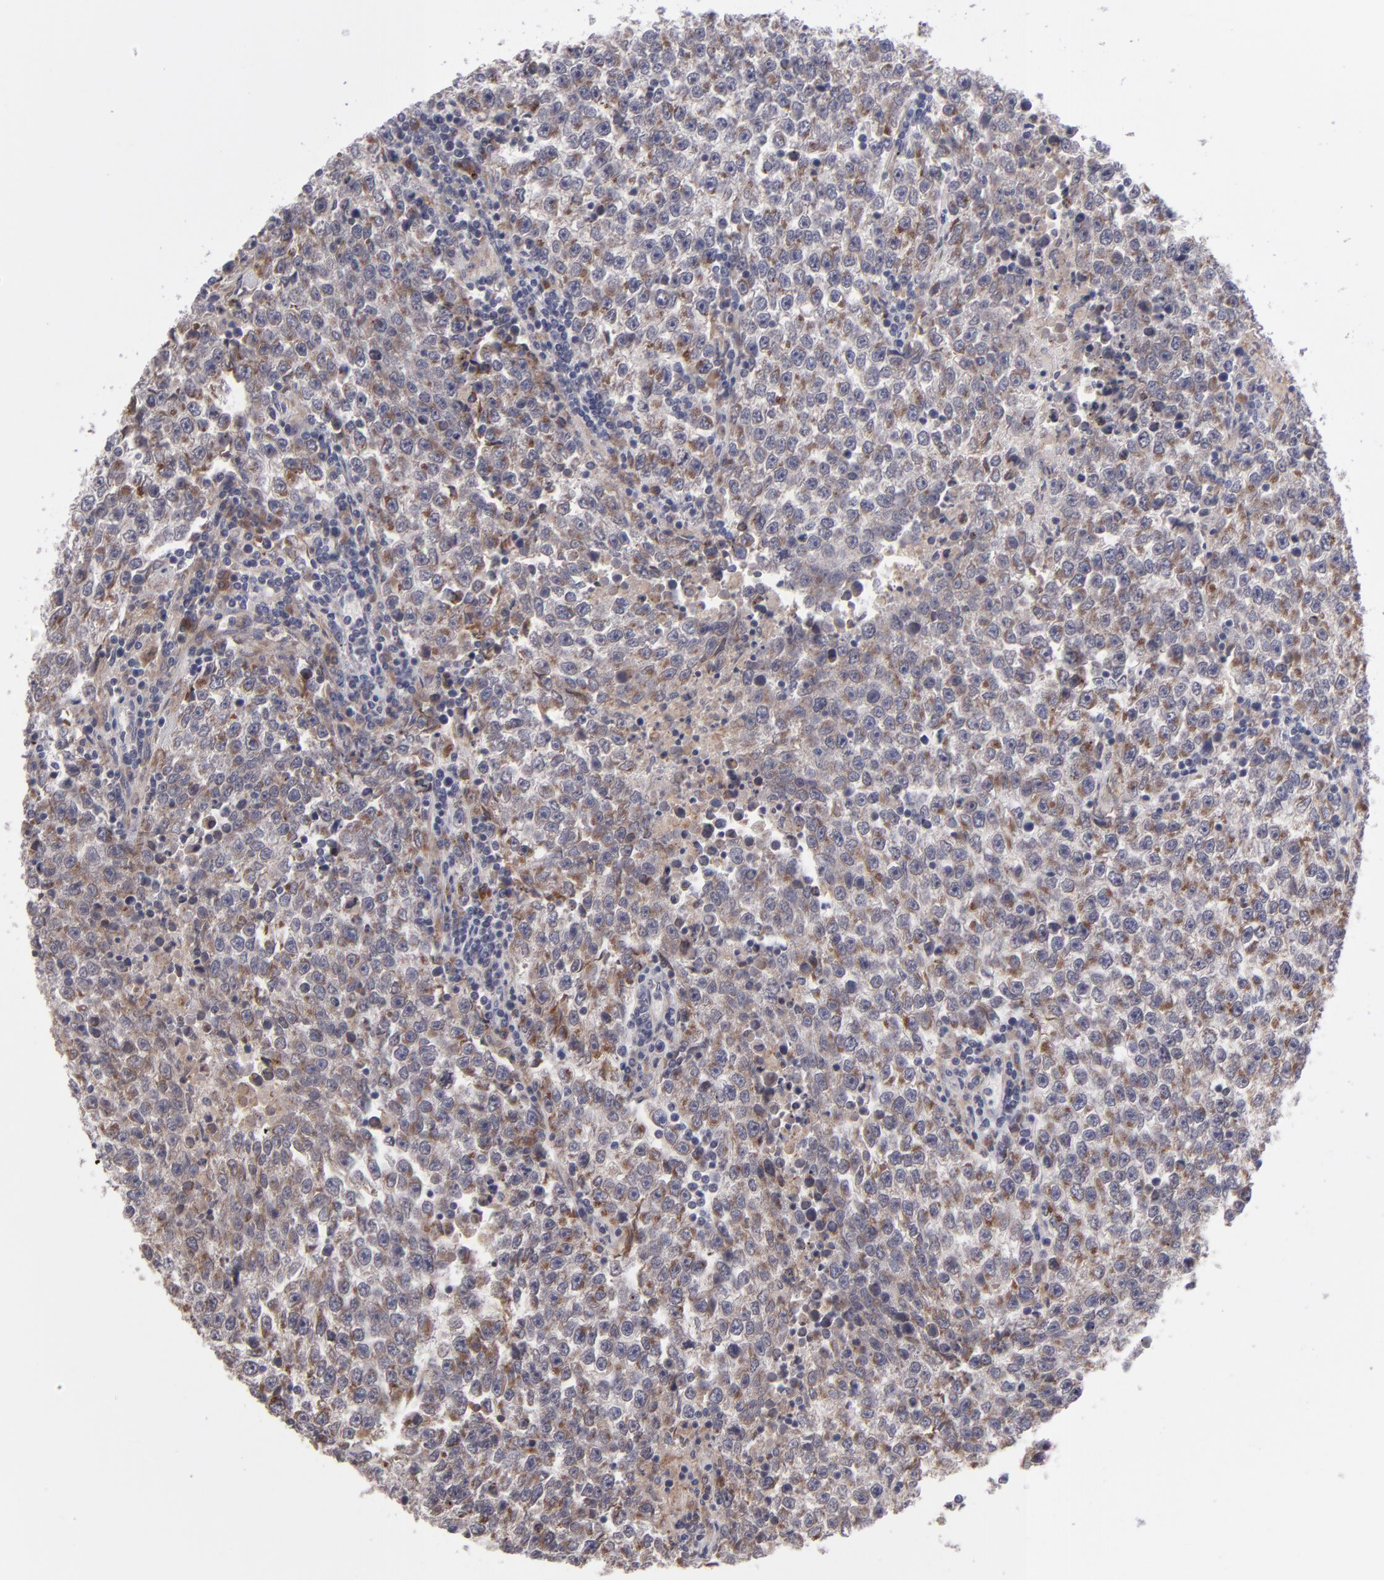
{"staining": {"intensity": "moderate", "quantity": ">75%", "location": "cytoplasmic/membranous"}, "tissue": "testis cancer", "cell_type": "Tumor cells", "image_type": "cancer", "snomed": [{"axis": "morphology", "description": "Seminoma, NOS"}, {"axis": "topography", "description": "Testis"}], "caption": "This is an image of IHC staining of seminoma (testis), which shows moderate positivity in the cytoplasmic/membranous of tumor cells.", "gene": "IL12A", "patient": {"sex": "male", "age": 36}}